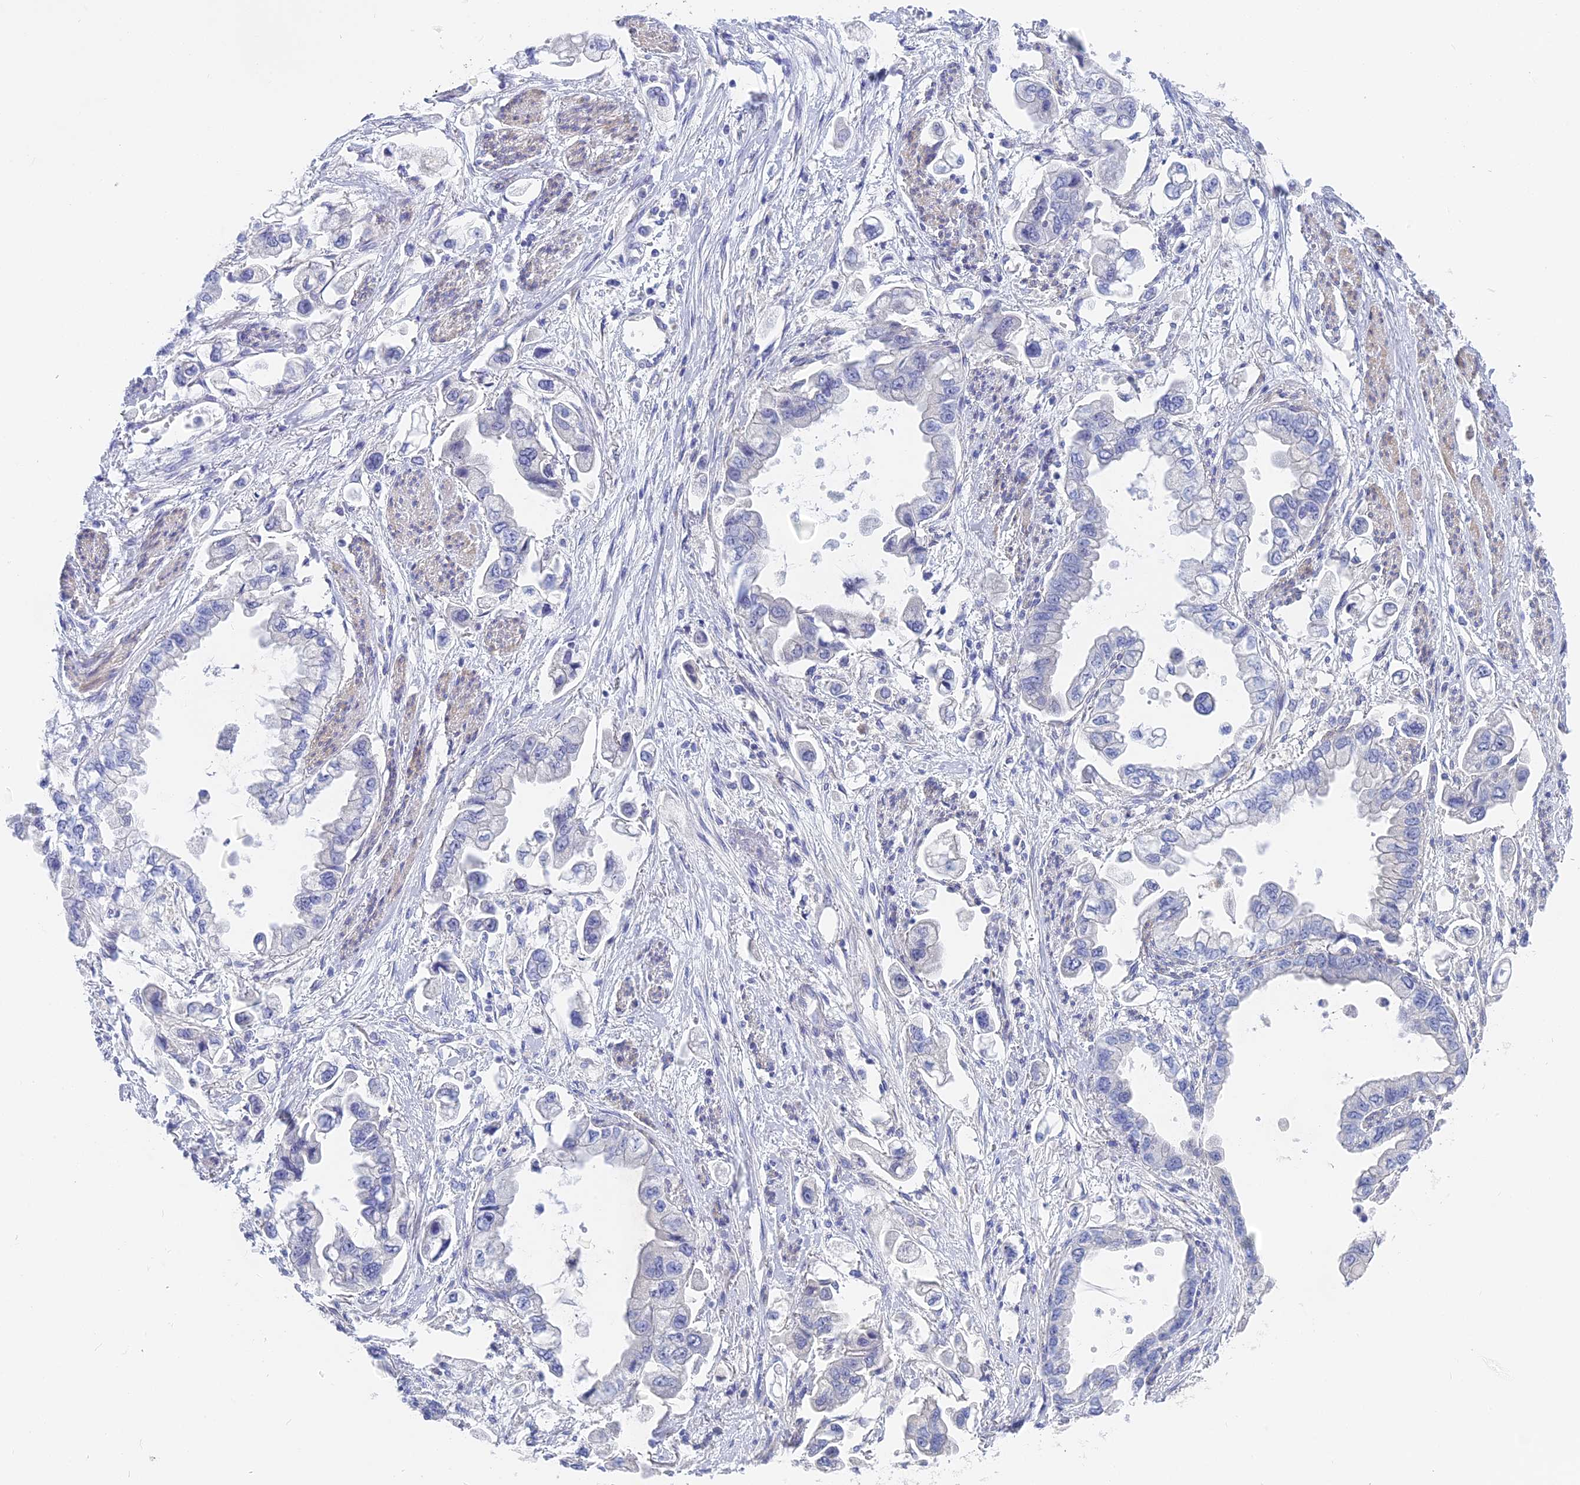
{"staining": {"intensity": "negative", "quantity": "none", "location": "none"}, "tissue": "stomach cancer", "cell_type": "Tumor cells", "image_type": "cancer", "snomed": [{"axis": "morphology", "description": "Adenocarcinoma, NOS"}, {"axis": "topography", "description": "Stomach"}], "caption": "High magnification brightfield microscopy of stomach cancer (adenocarcinoma) stained with DAB (brown) and counterstained with hematoxylin (blue): tumor cells show no significant positivity.", "gene": "GLB1L", "patient": {"sex": "male", "age": 62}}